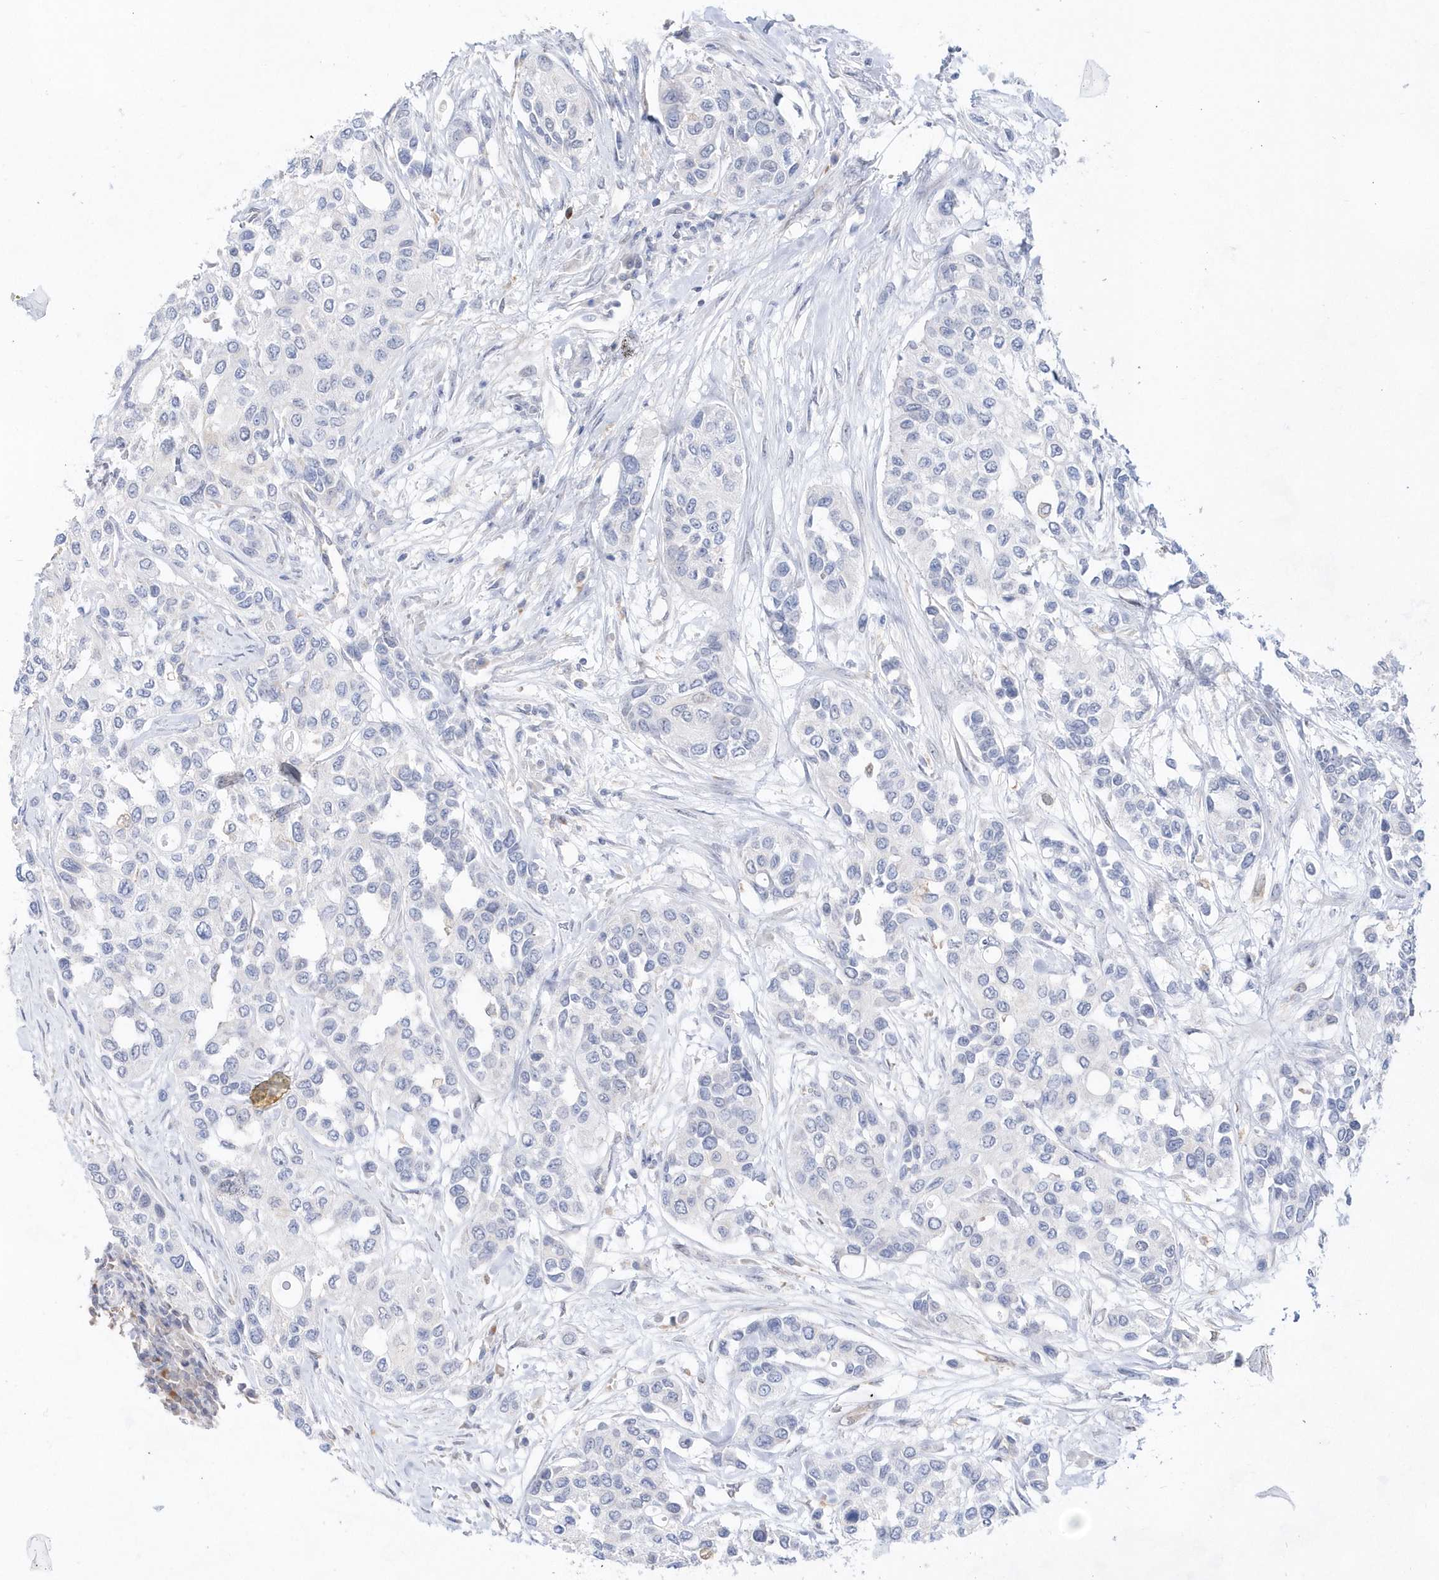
{"staining": {"intensity": "negative", "quantity": "none", "location": "none"}, "tissue": "urothelial cancer", "cell_type": "Tumor cells", "image_type": "cancer", "snomed": [{"axis": "morphology", "description": "Normal tissue, NOS"}, {"axis": "morphology", "description": "Urothelial carcinoma, High grade"}, {"axis": "topography", "description": "Vascular tissue"}, {"axis": "topography", "description": "Urinary bladder"}], "caption": "Tumor cells show no significant protein positivity in high-grade urothelial carcinoma. Nuclei are stained in blue.", "gene": "BDH2", "patient": {"sex": "female", "age": 56}}